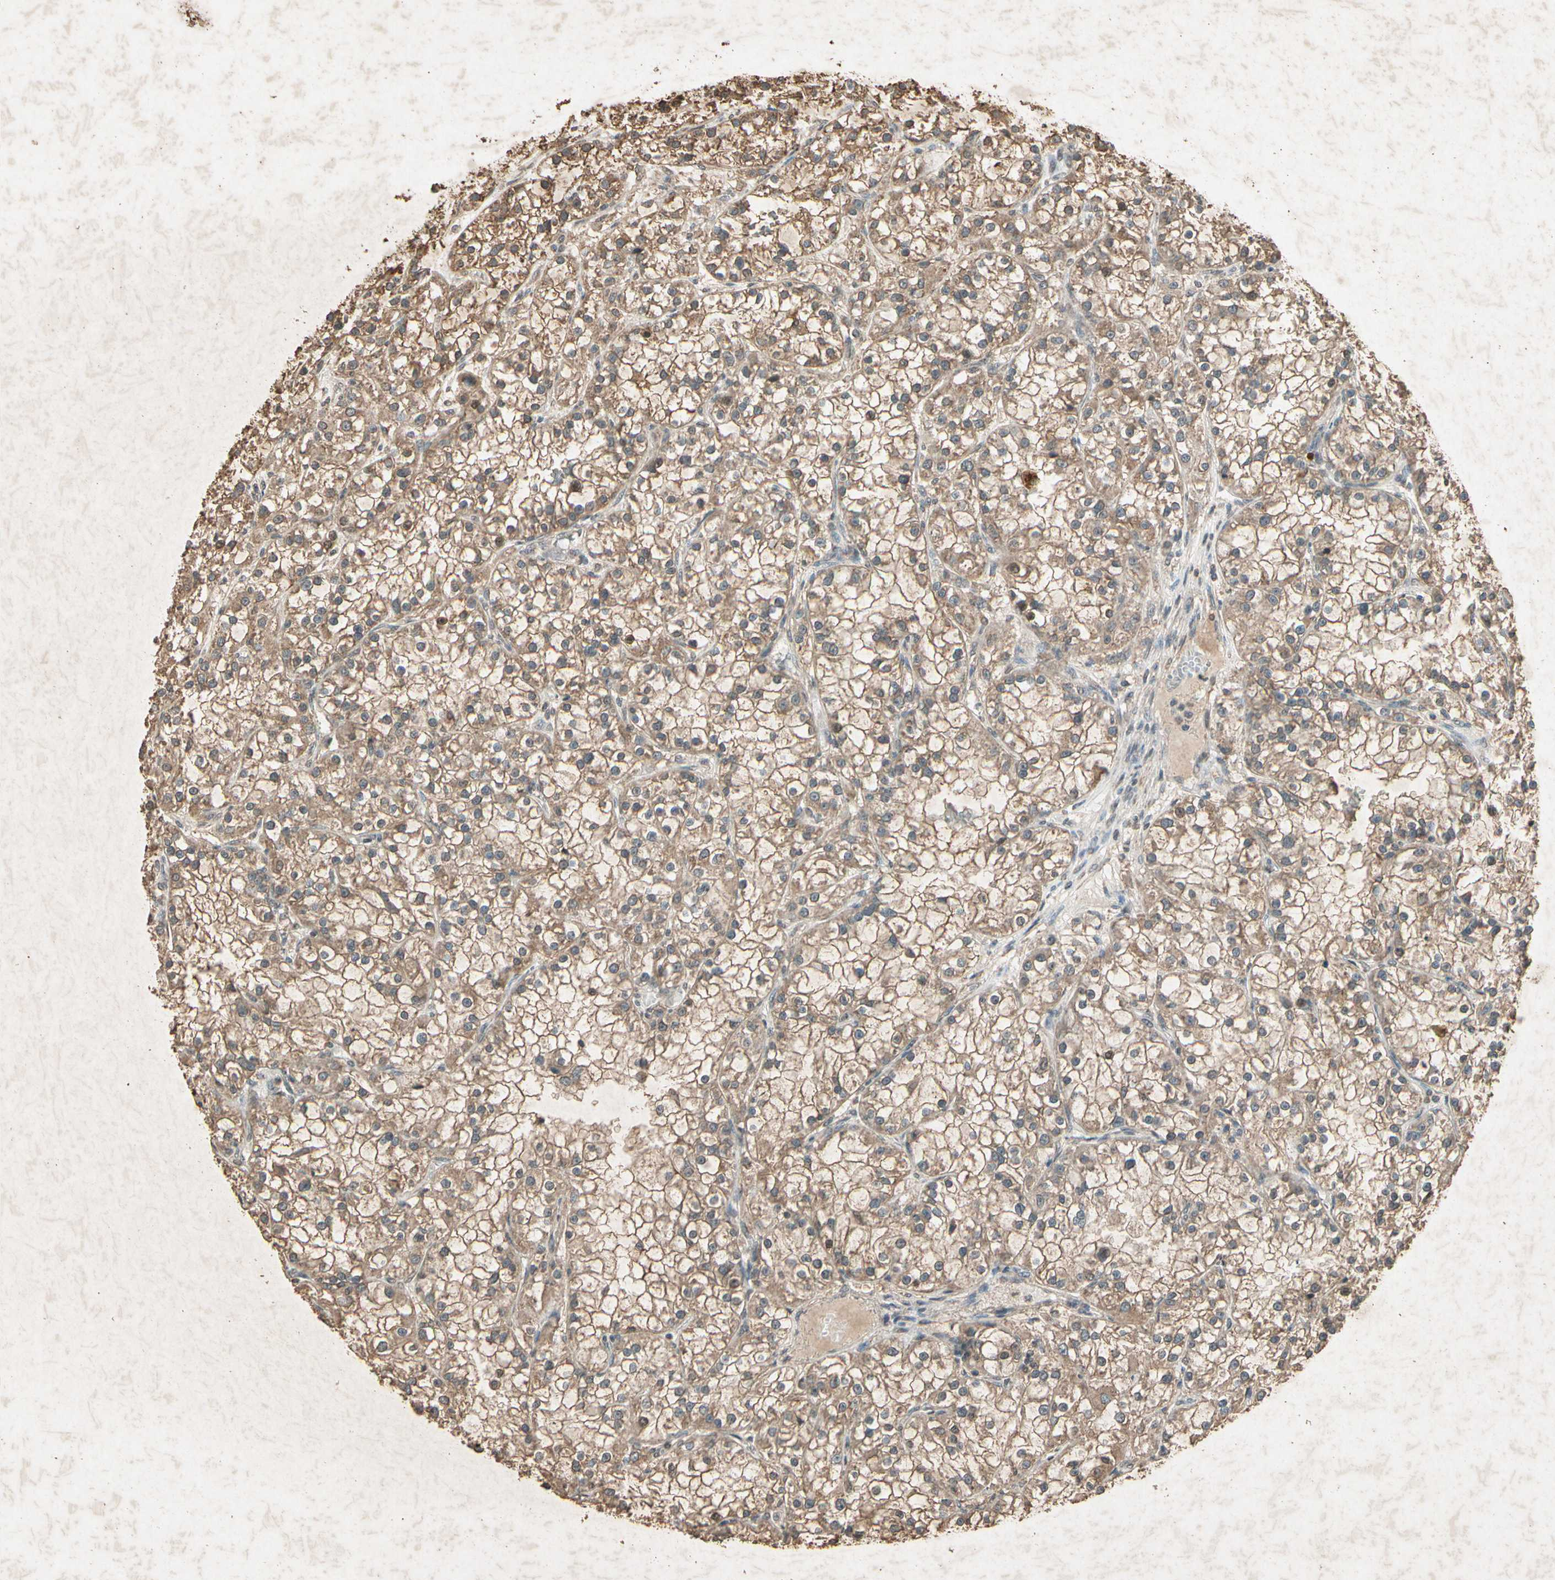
{"staining": {"intensity": "moderate", "quantity": ">75%", "location": "cytoplasmic/membranous"}, "tissue": "renal cancer", "cell_type": "Tumor cells", "image_type": "cancer", "snomed": [{"axis": "morphology", "description": "Adenocarcinoma, NOS"}, {"axis": "topography", "description": "Kidney"}], "caption": "The histopathology image exhibits staining of adenocarcinoma (renal), revealing moderate cytoplasmic/membranous protein positivity (brown color) within tumor cells. The protein of interest is stained brown, and the nuclei are stained in blue (DAB IHC with brightfield microscopy, high magnification).", "gene": "GC", "patient": {"sex": "female", "age": 52}}